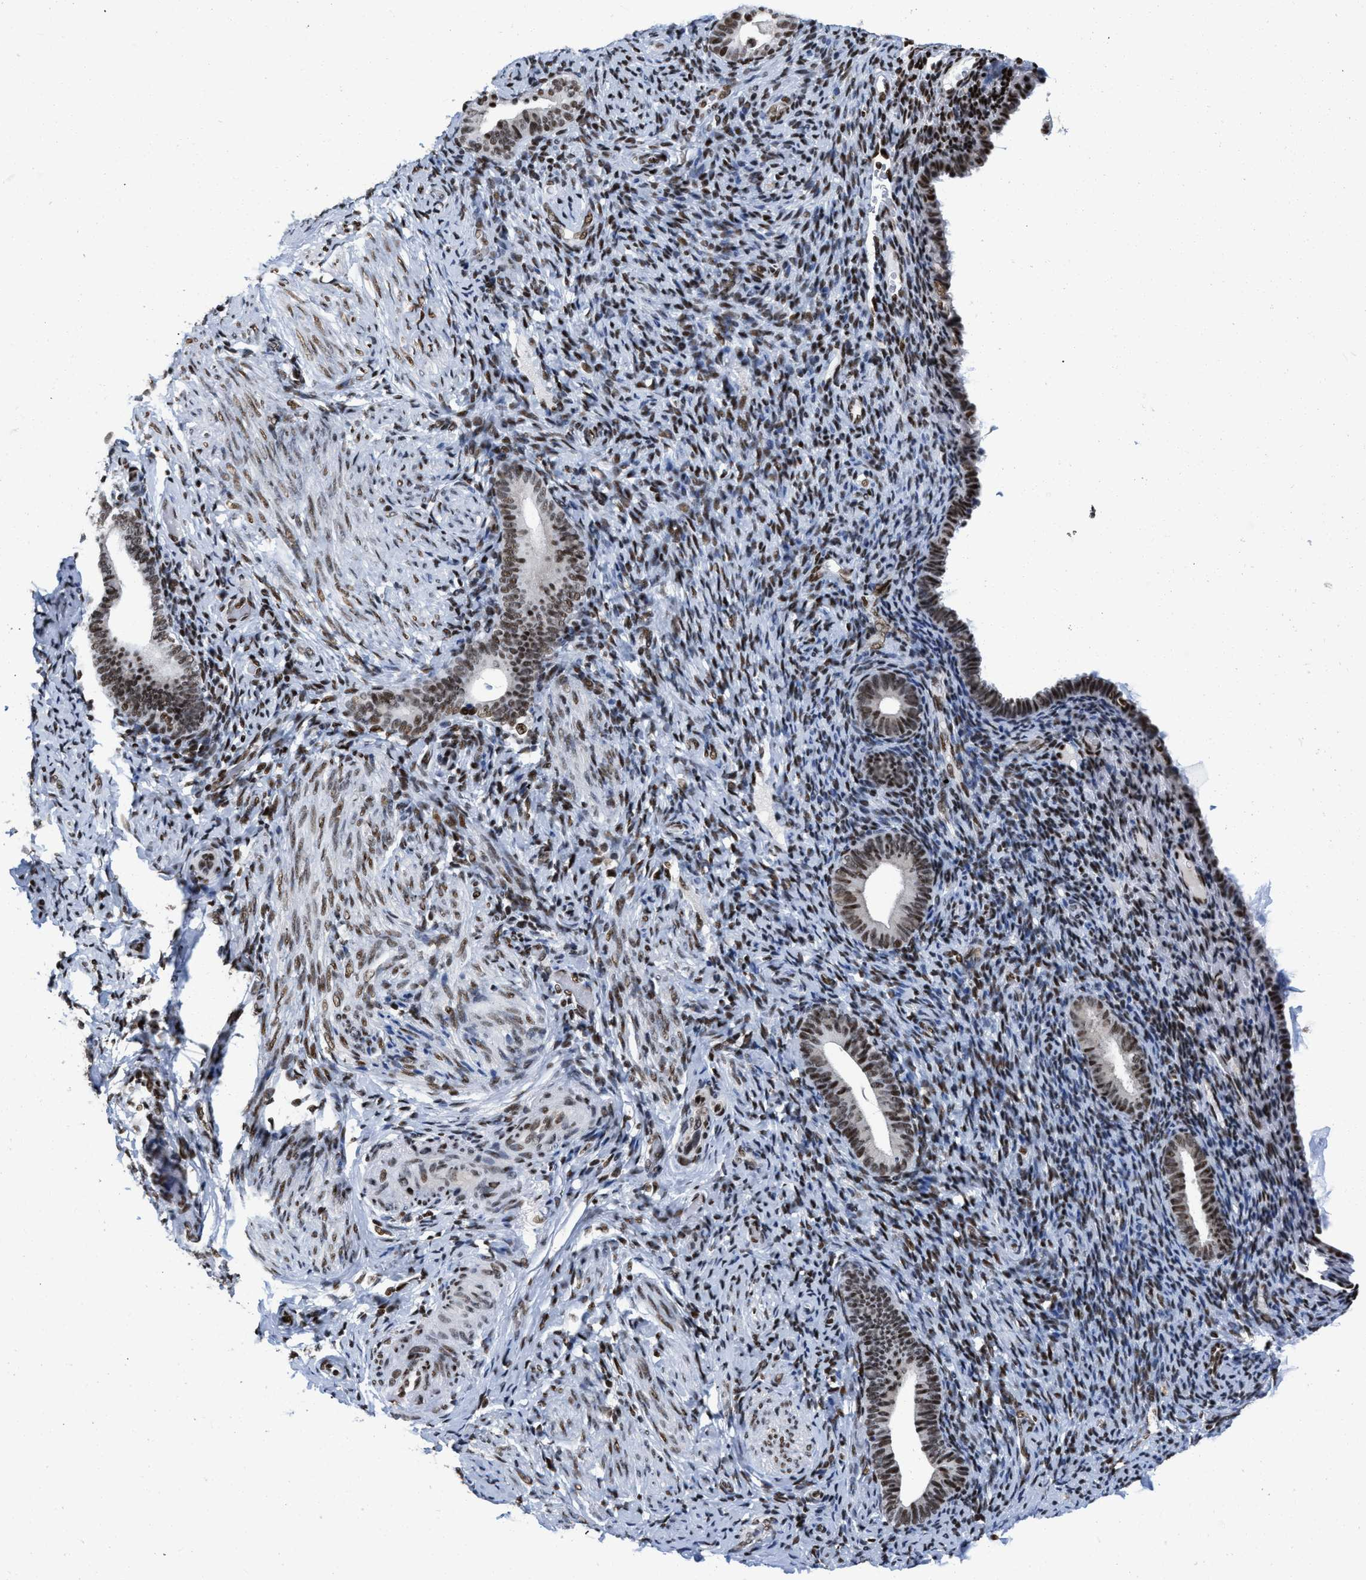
{"staining": {"intensity": "strong", "quantity": ">75%", "location": "nuclear"}, "tissue": "endometrium", "cell_type": "Cells in endometrial stroma", "image_type": "normal", "snomed": [{"axis": "morphology", "description": "Normal tissue, NOS"}, {"axis": "topography", "description": "Endometrium"}], "caption": "Cells in endometrial stroma demonstrate strong nuclear staining in about >75% of cells in normal endometrium. The staining was performed using DAB (3,3'-diaminobenzidine) to visualize the protein expression in brown, while the nuclei were stained in blue with hematoxylin (Magnification: 20x).", "gene": "CREB1", "patient": {"sex": "female", "age": 51}}